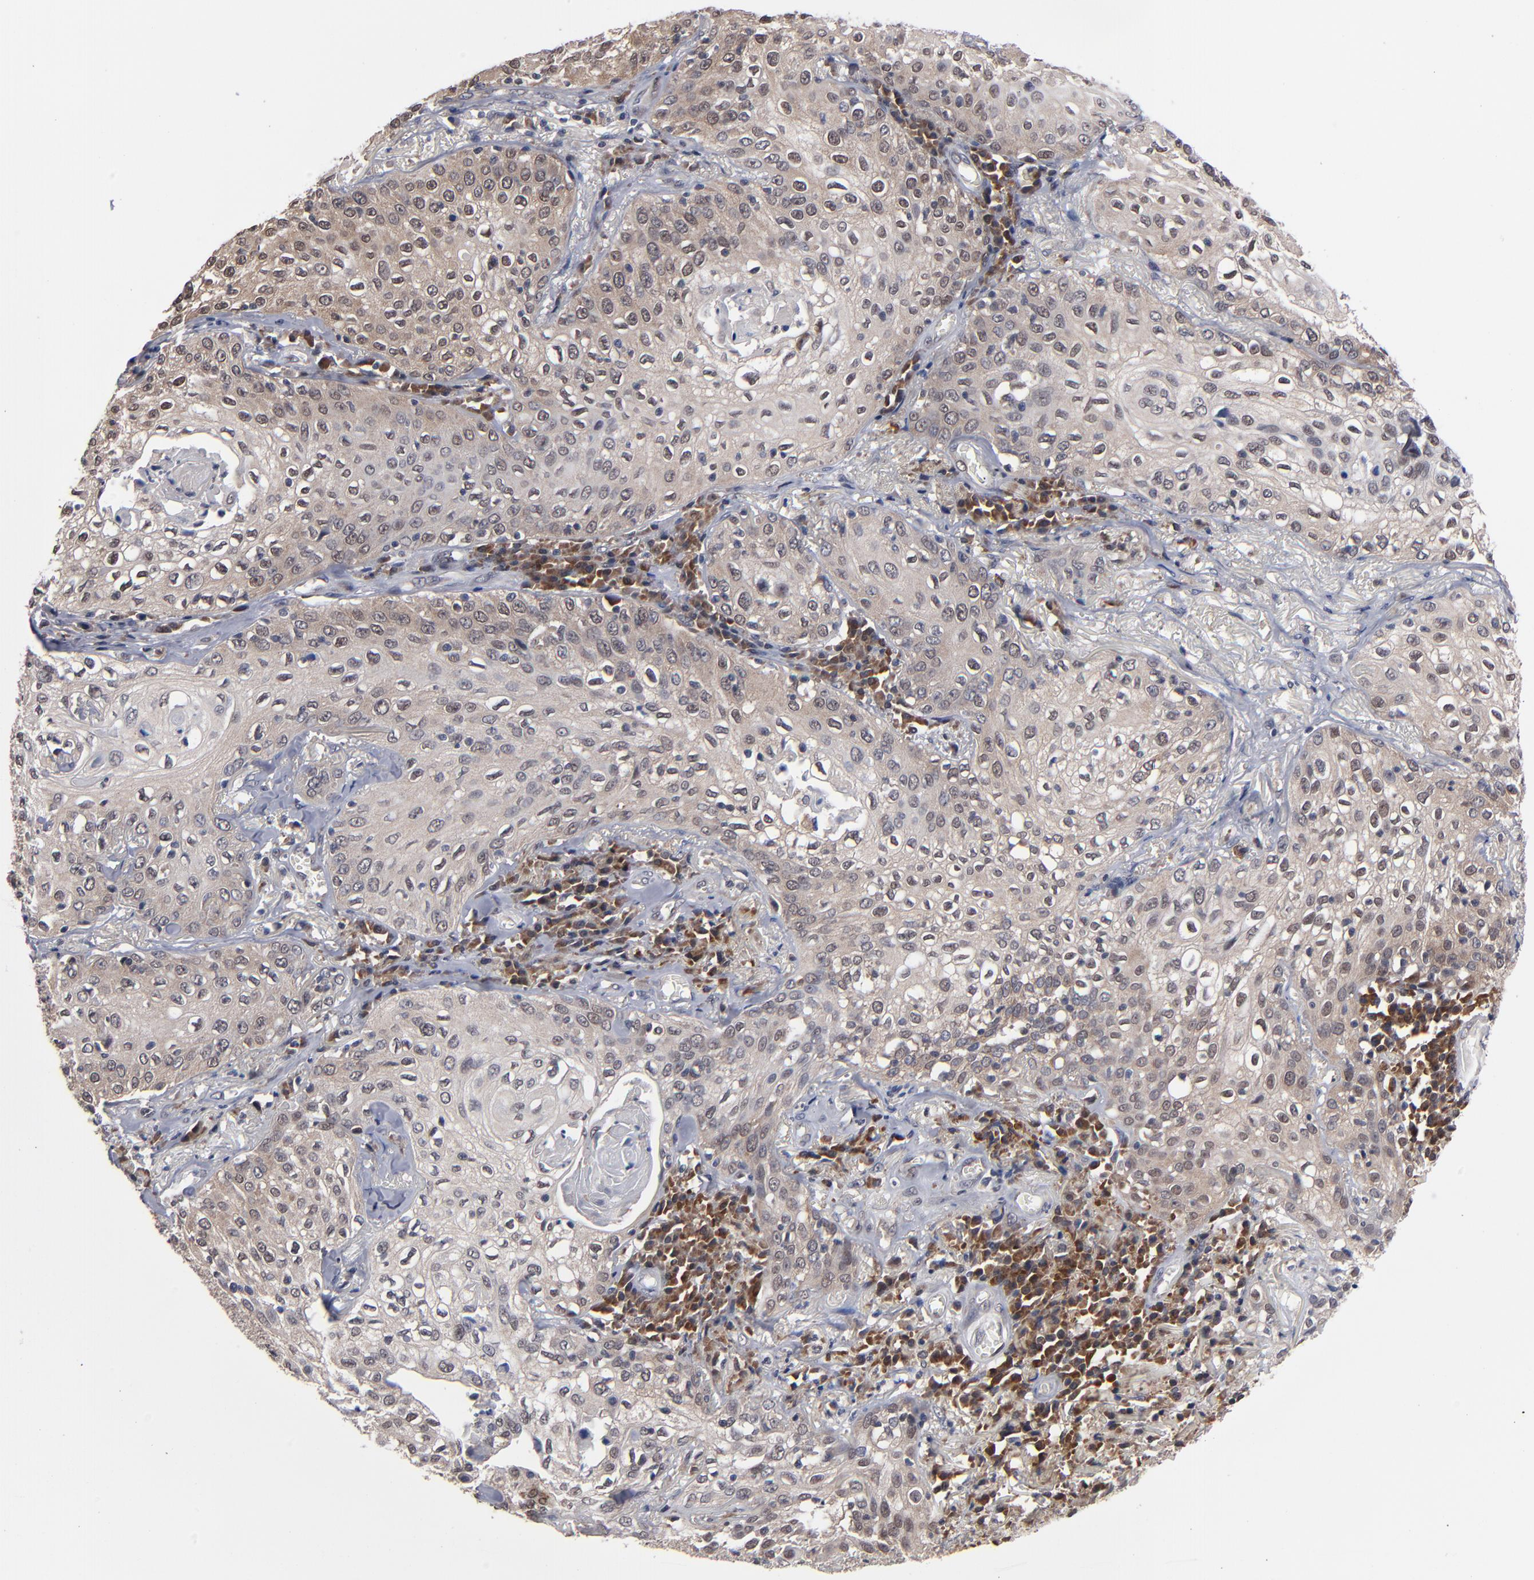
{"staining": {"intensity": "weak", "quantity": "25%-75%", "location": "cytoplasmic/membranous"}, "tissue": "skin cancer", "cell_type": "Tumor cells", "image_type": "cancer", "snomed": [{"axis": "morphology", "description": "Squamous cell carcinoma, NOS"}, {"axis": "topography", "description": "Skin"}], "caption": "This micrograph exhibits immunohistochemistry staining of human skin squamous cell carcinoma, with low weak cytoplasmic/membranous staining in approximately 25%-75% of tumor cells.", "gene": "ALG13", "patient": {"sex": "male", "age": 65}}